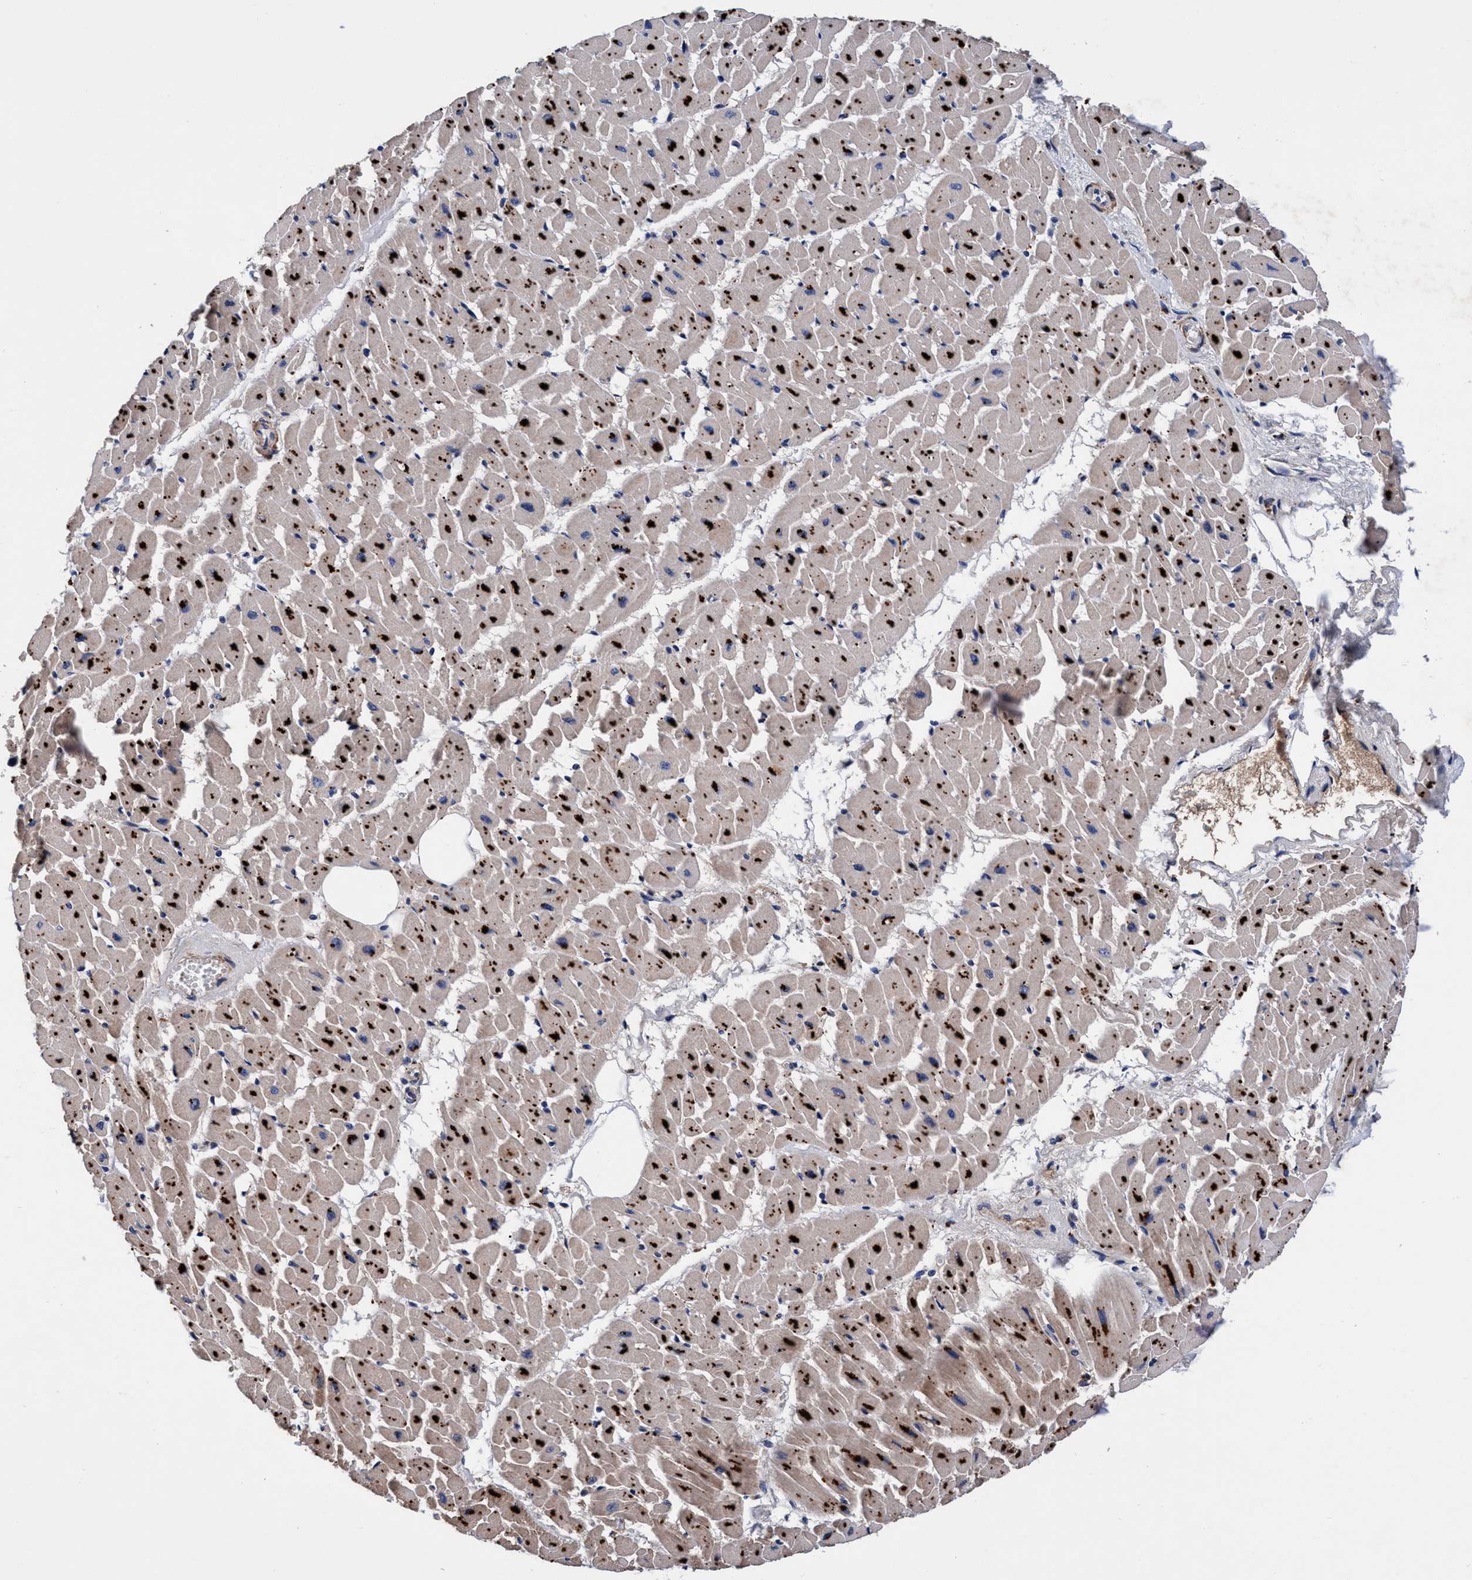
{"staining": {"intensity": "moderate", "quantity": ">75%", "location": "cytoplasmic/membranous"}, "tissue": "heart muscle", "cell_type": "Cardiomyocytes", "image_type": "normal", "snomed": [{"axis": "morphology", "description": "Normal tissue, NOS"}, {"axis": "topography", "description": "Heart"}], "caption": "A brown stain shows moderate cytoplasmic/membranous expression of a protein in cardiomyocytes of unremarkable heart muscle. The protein is stained brown, and the nuclei are stained in blue (DAB IHC with brightfield microscopy, high magnification).", "gene": "RNF208", "patient": {"sex": "female", "age": 19}}